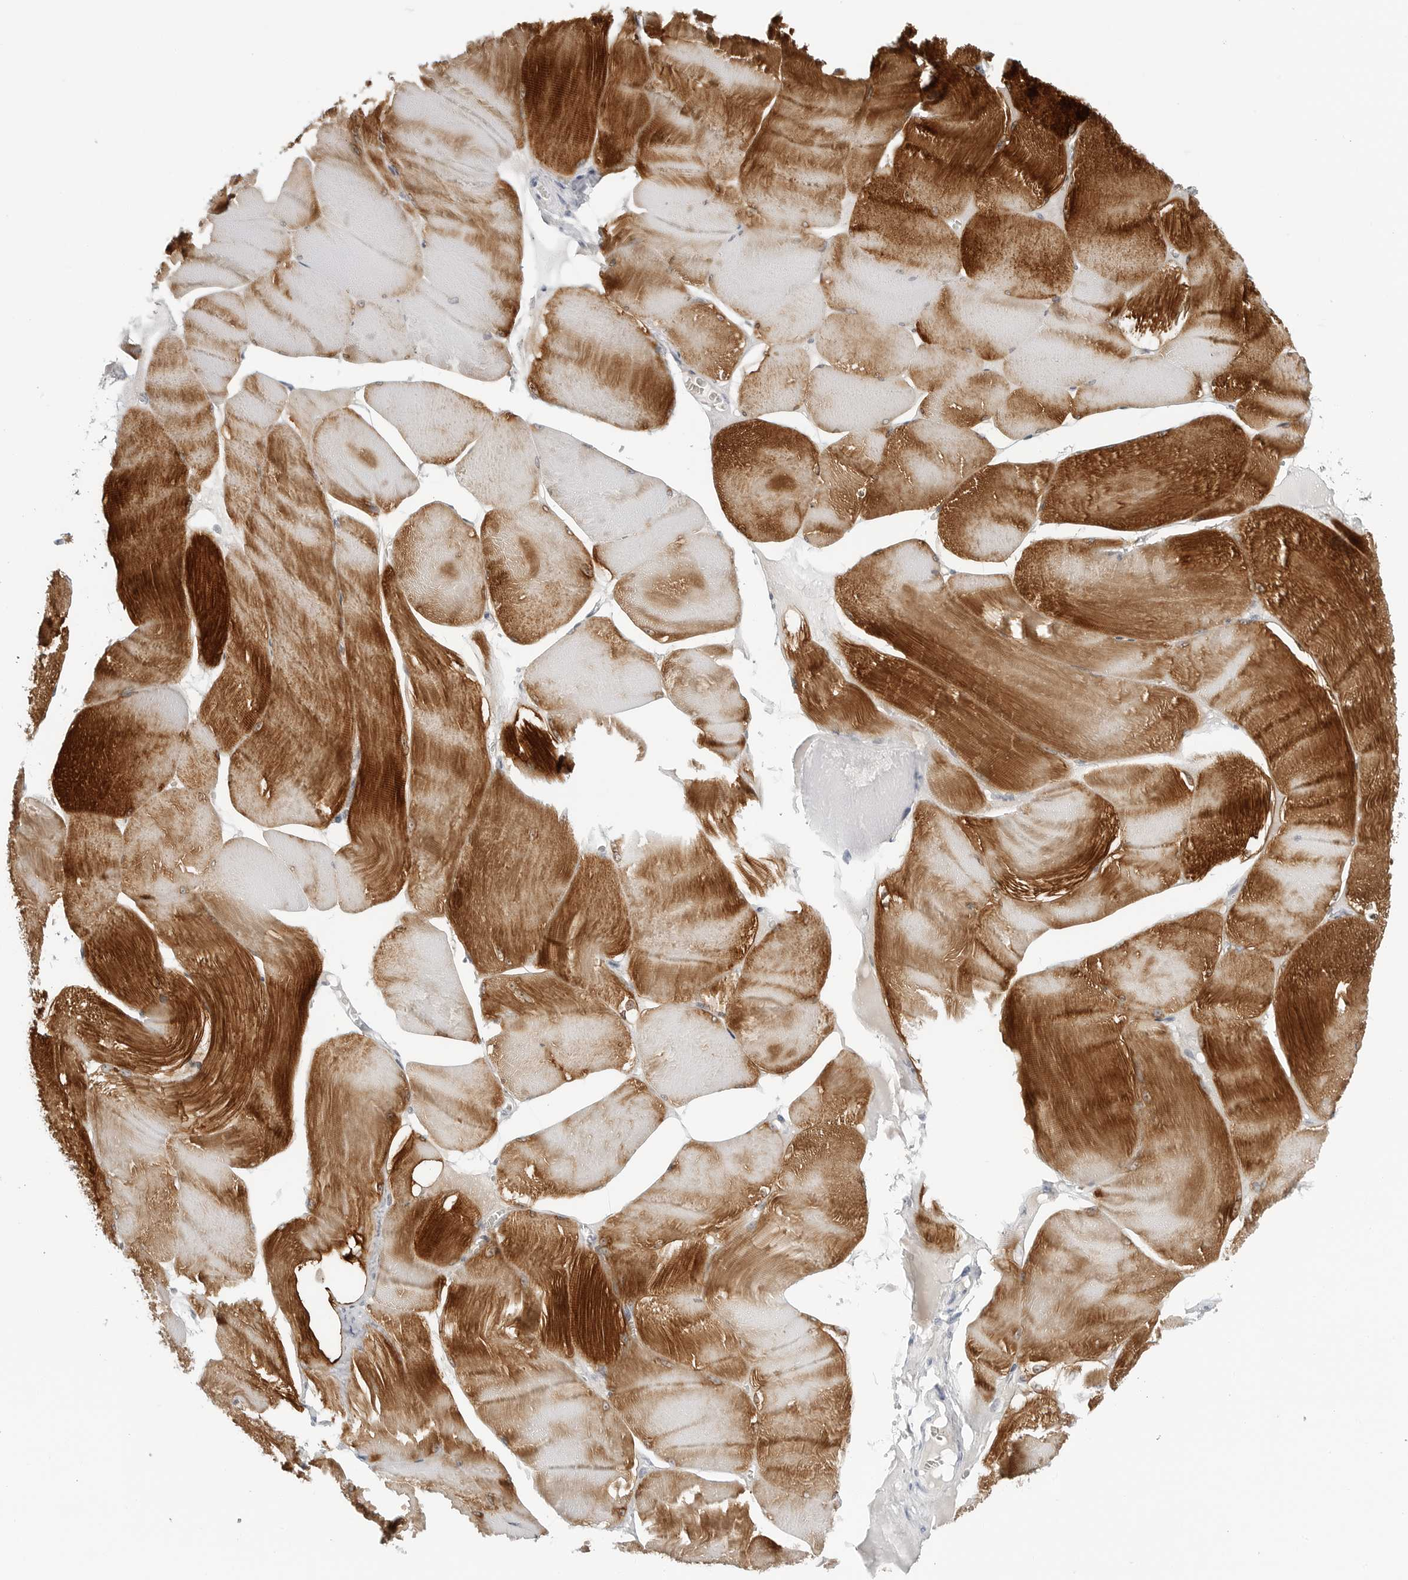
{"staining": {"intensity": "strong", "quantity": "25%-75%", "location": "cytoplasmic/membranous"}, "tissue": "skeletal muscle", "cell_type": "Myocytes", "image_type": "normal", "snomed": [{"axis": "morphology", "description": "Normal tissue, NOS"}, {"axis": "morphology", "description": "Basal cell carcinoma"}, {"axis": "topography", "description": "Skeletal muscle"}], "caption": "IHC histopathology image of benign skeletal muscle: skeletal muscle stained using immunohistochemistry exhibits high levels of strong protein expression localized specifically in the cytoplasmic/membranous of myocytes, appearing as a cytoplasmic/membranous brown color.", "gene": "AMPD1", "patient": {"sex": "female", "age": 64}}